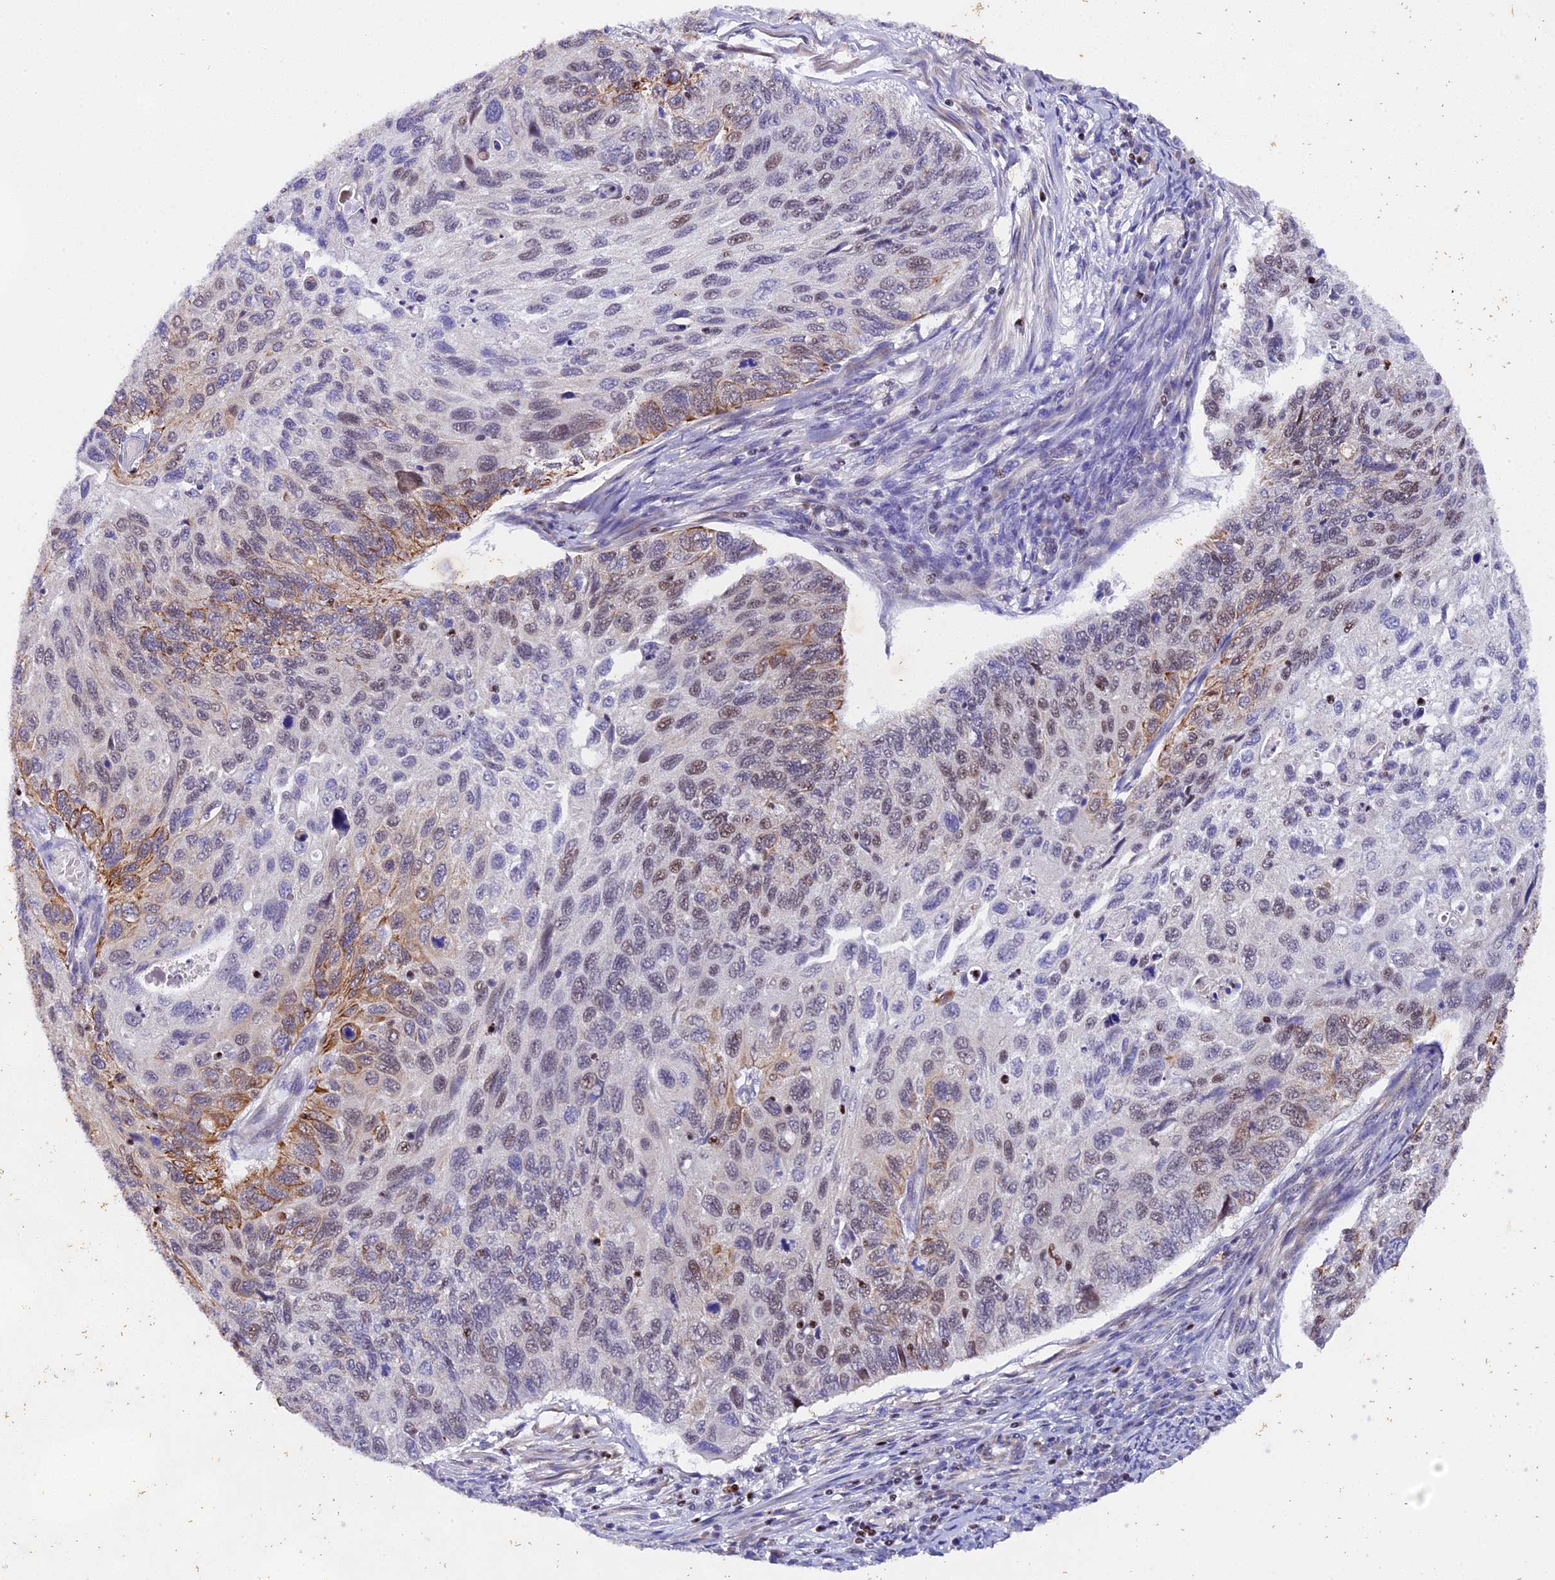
{"staining": {"intensity": "moderate", "quantity": "<25%", "location": "cytoplasmic/membranous"}, "tissue": "cervical cancer", "cell_type": "Tumor cells", "image_type": "cancer", "snomed": [{"axis": "morphology", "description": "Squamous cell carcinoma, NOS"}, {"axis": "topography", "description": "Cervix"}], "caption": "Moderate cytoplasmic/membranous staining is appreciated in approximately <25% of tumor cells in cervical cancer. Nuclei are stained in blue.", "gene": "SP4", "patient": {"sex": "female", "age": 70}}